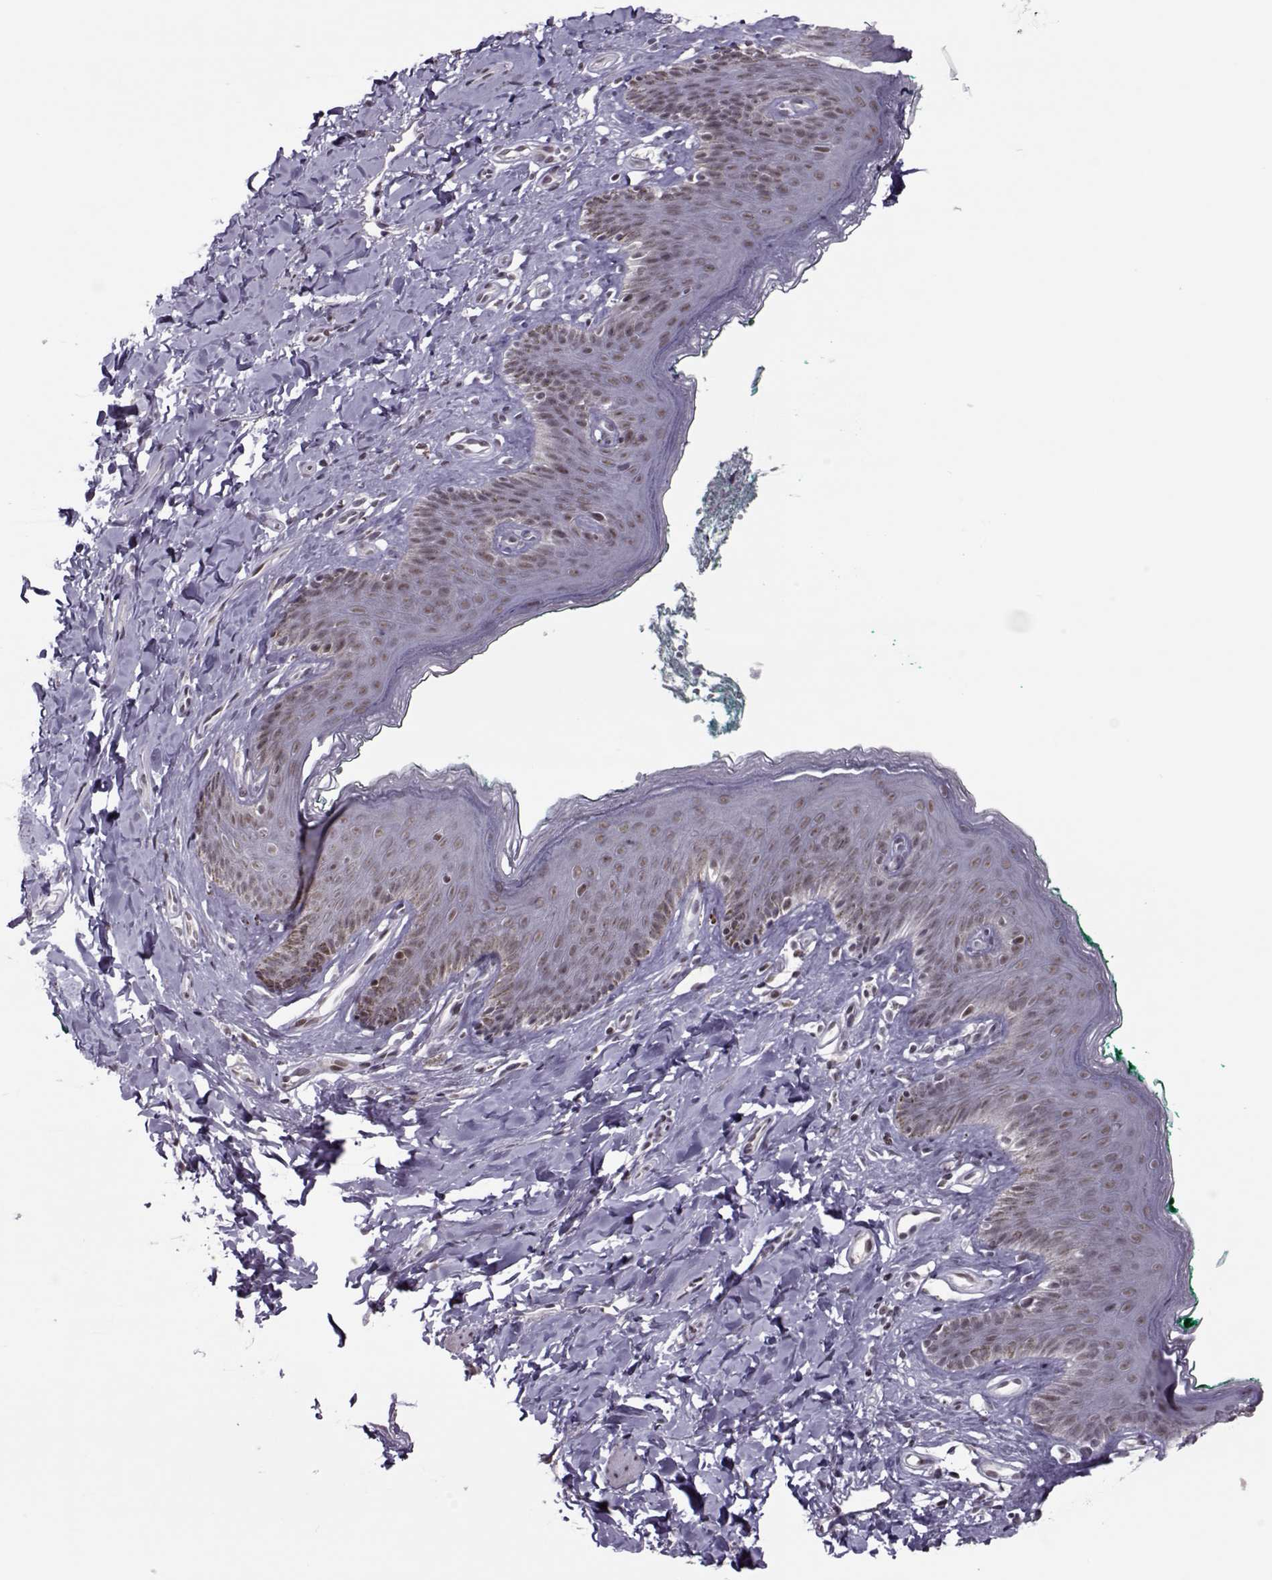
{"staining": {"intensity": "negative", "quantity": "none", "location": "none"}, "tissue": "skin", "cell_type": "Epidermal cells", "image_type": "normal", "snomed": [{"axis": "morphology", "description": "Normal tissue, NOS"}, {"axis": "topography", "description": "Vulva"}], "caption": "A high-resolution micrograph shows IHC staining of benign skin, which reveals no significant expression in epidermal cells.", "gene": "LIN28A", "patient": {"sex": "female", "age": 66}}